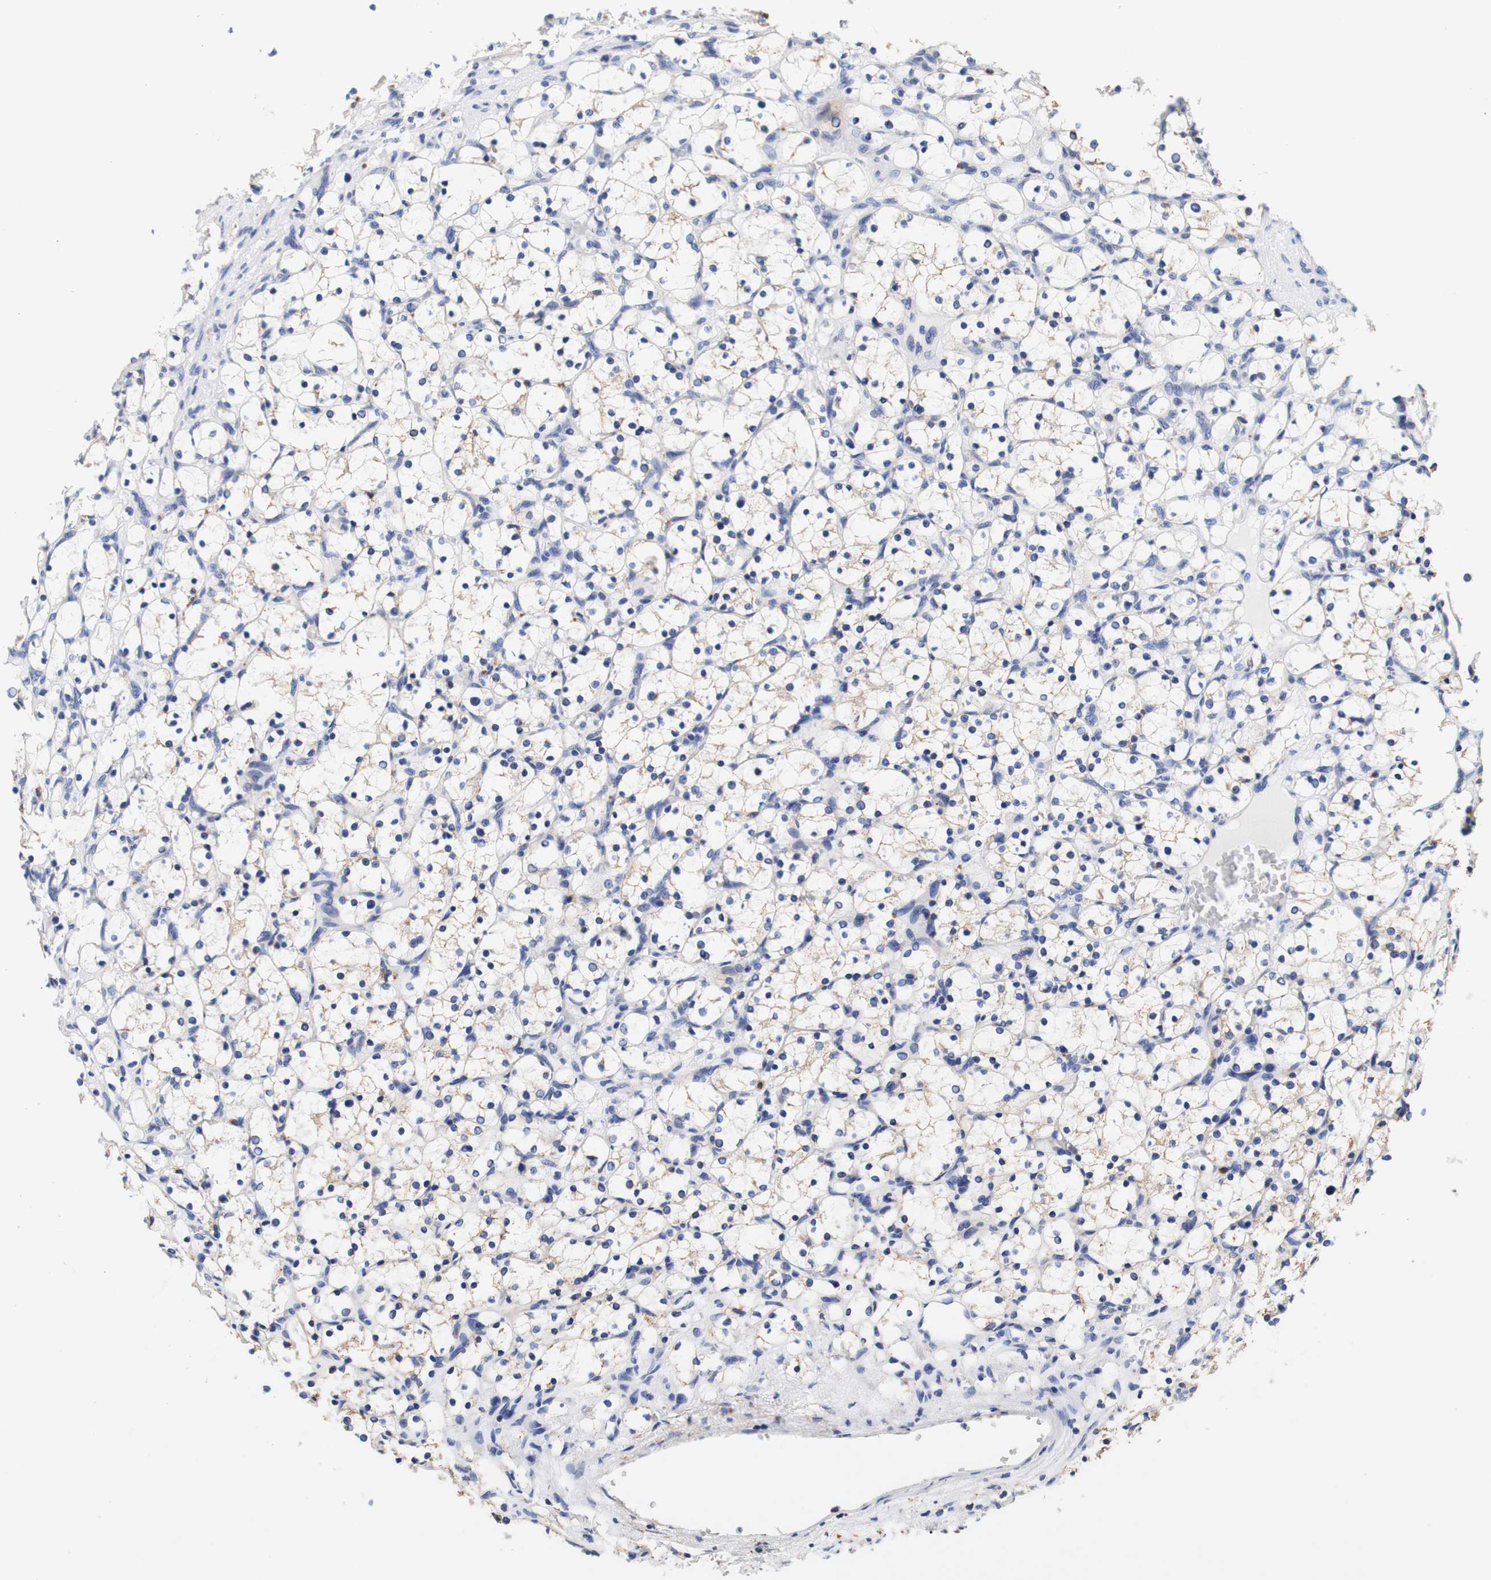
{"staining": {"intensity": "weak", "quantity": "<25%", "location": "cytoplasmic/membranous"}, "tissue": "renal cancer", "cell_type": "Tumor cells", "image_type": "cancer", "snomed": [{"axis": "morphology", "description": "Adenocarcinoma, NOS"}, {"axis": "topography", "description": "Kidney"}], "caption": "Immunohistochemistry (IHC) photomicrograph of neoplastic tissue: renal cancer (adenocarcinoma) stained with DAB displays no significant protein positivity in tumor cells. (DAB (3,3'-diaminobenzidine) immunohistochemistry visualized using brightfield microscopy, high magnification).", "gene": "CAMK4", "patient": {"sex": "female", "age": 69}}